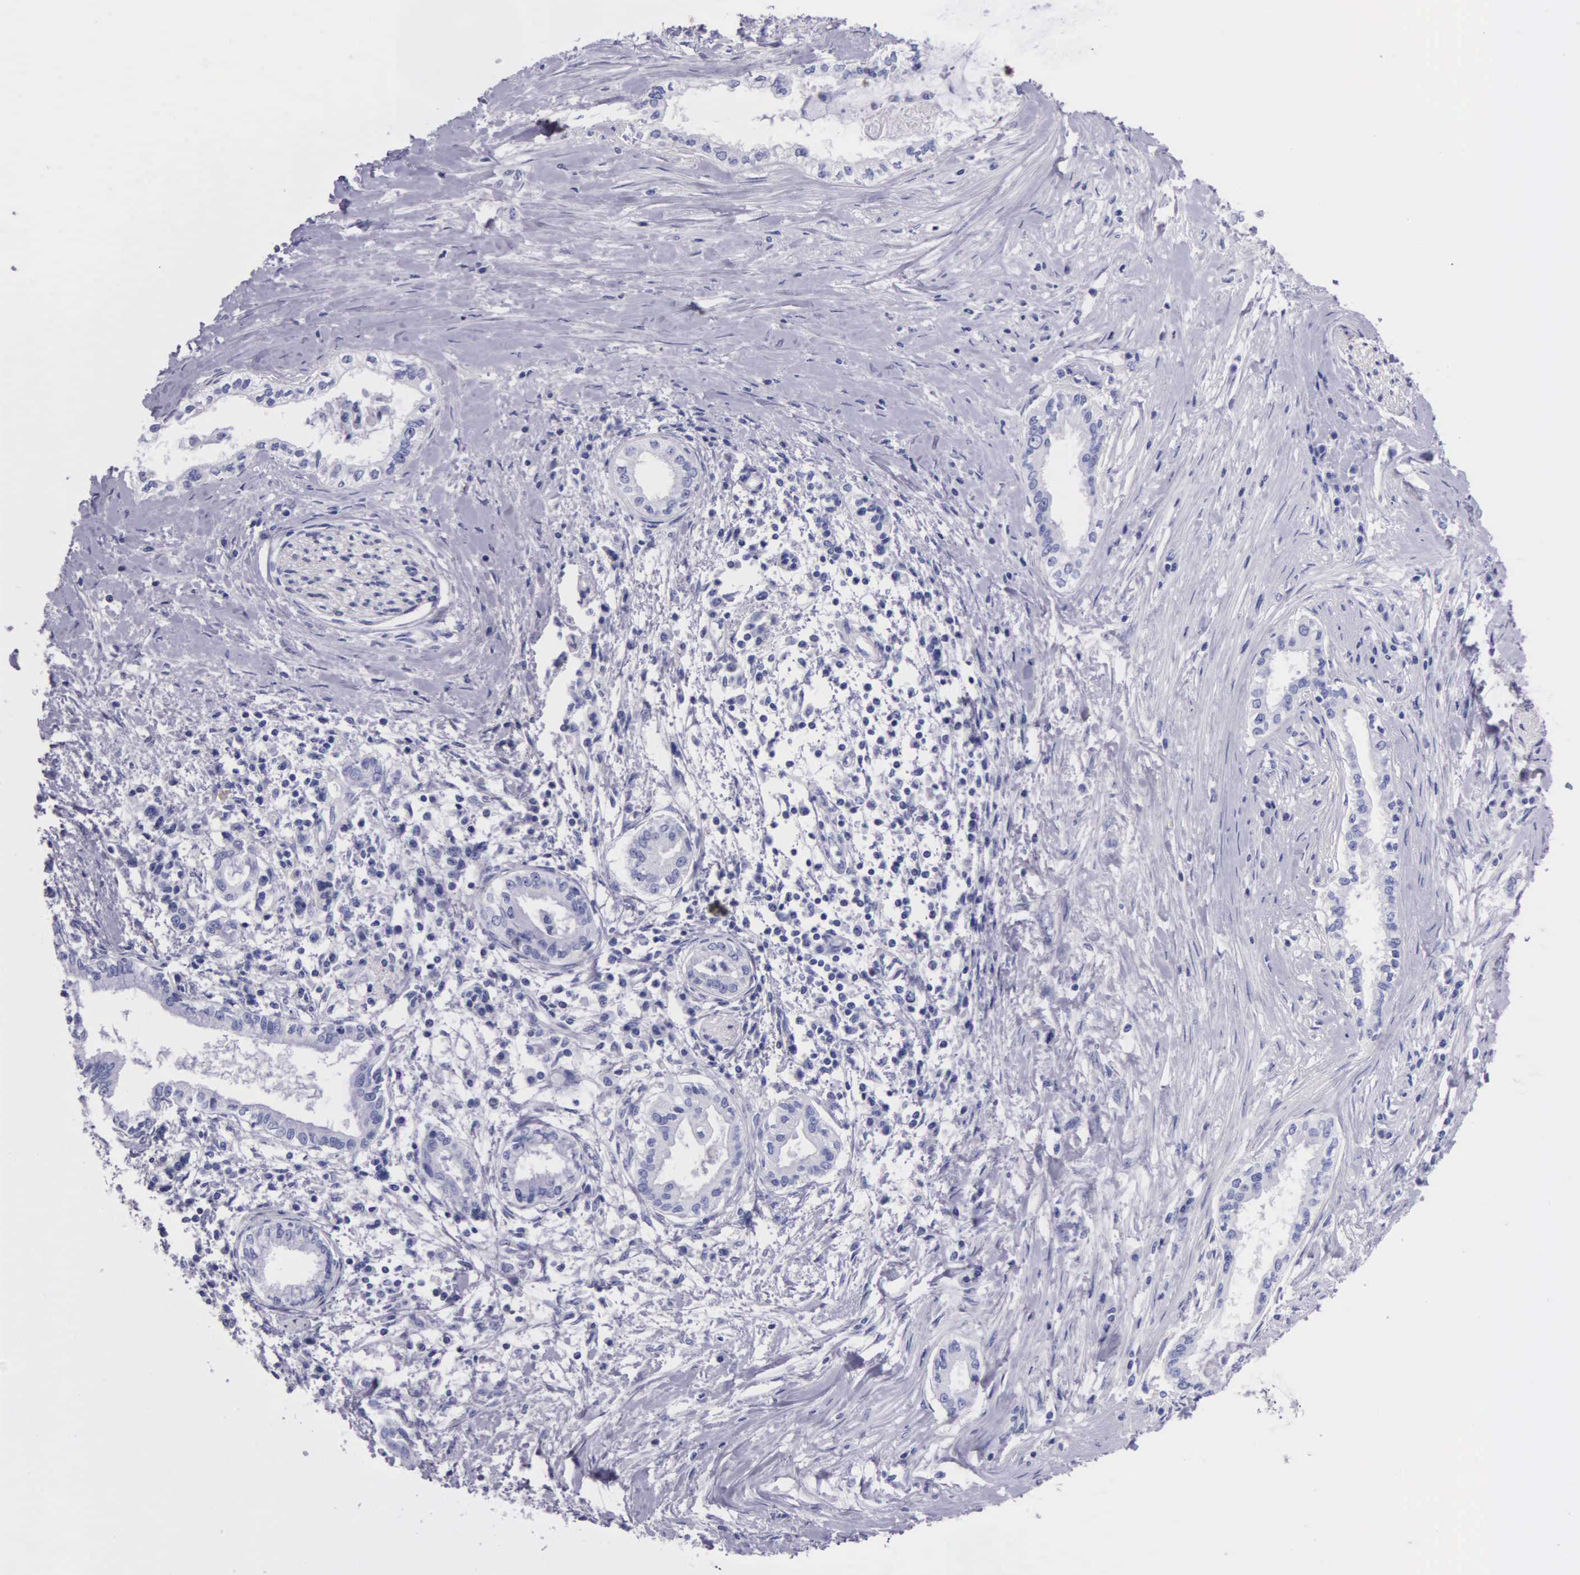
{"staining": {"intensity": "negative", "quantity": "none", "location": "none"}, "tissue": "pancreatic cancer", "cell_type": "Tumor cells", "image_type": "cancer", "snomed": [{"axis": "morphology", "description": "Adenocarcinoma, NOS"}, {"axis": "topography", "description": "Pancreas"}], "caption": "Tumor cells are negative for brown protein staining in pancreatic cancer (adenocarcinoma).", "gene": "GSTT2", "patient": {"sex": "female", "age": 64}}